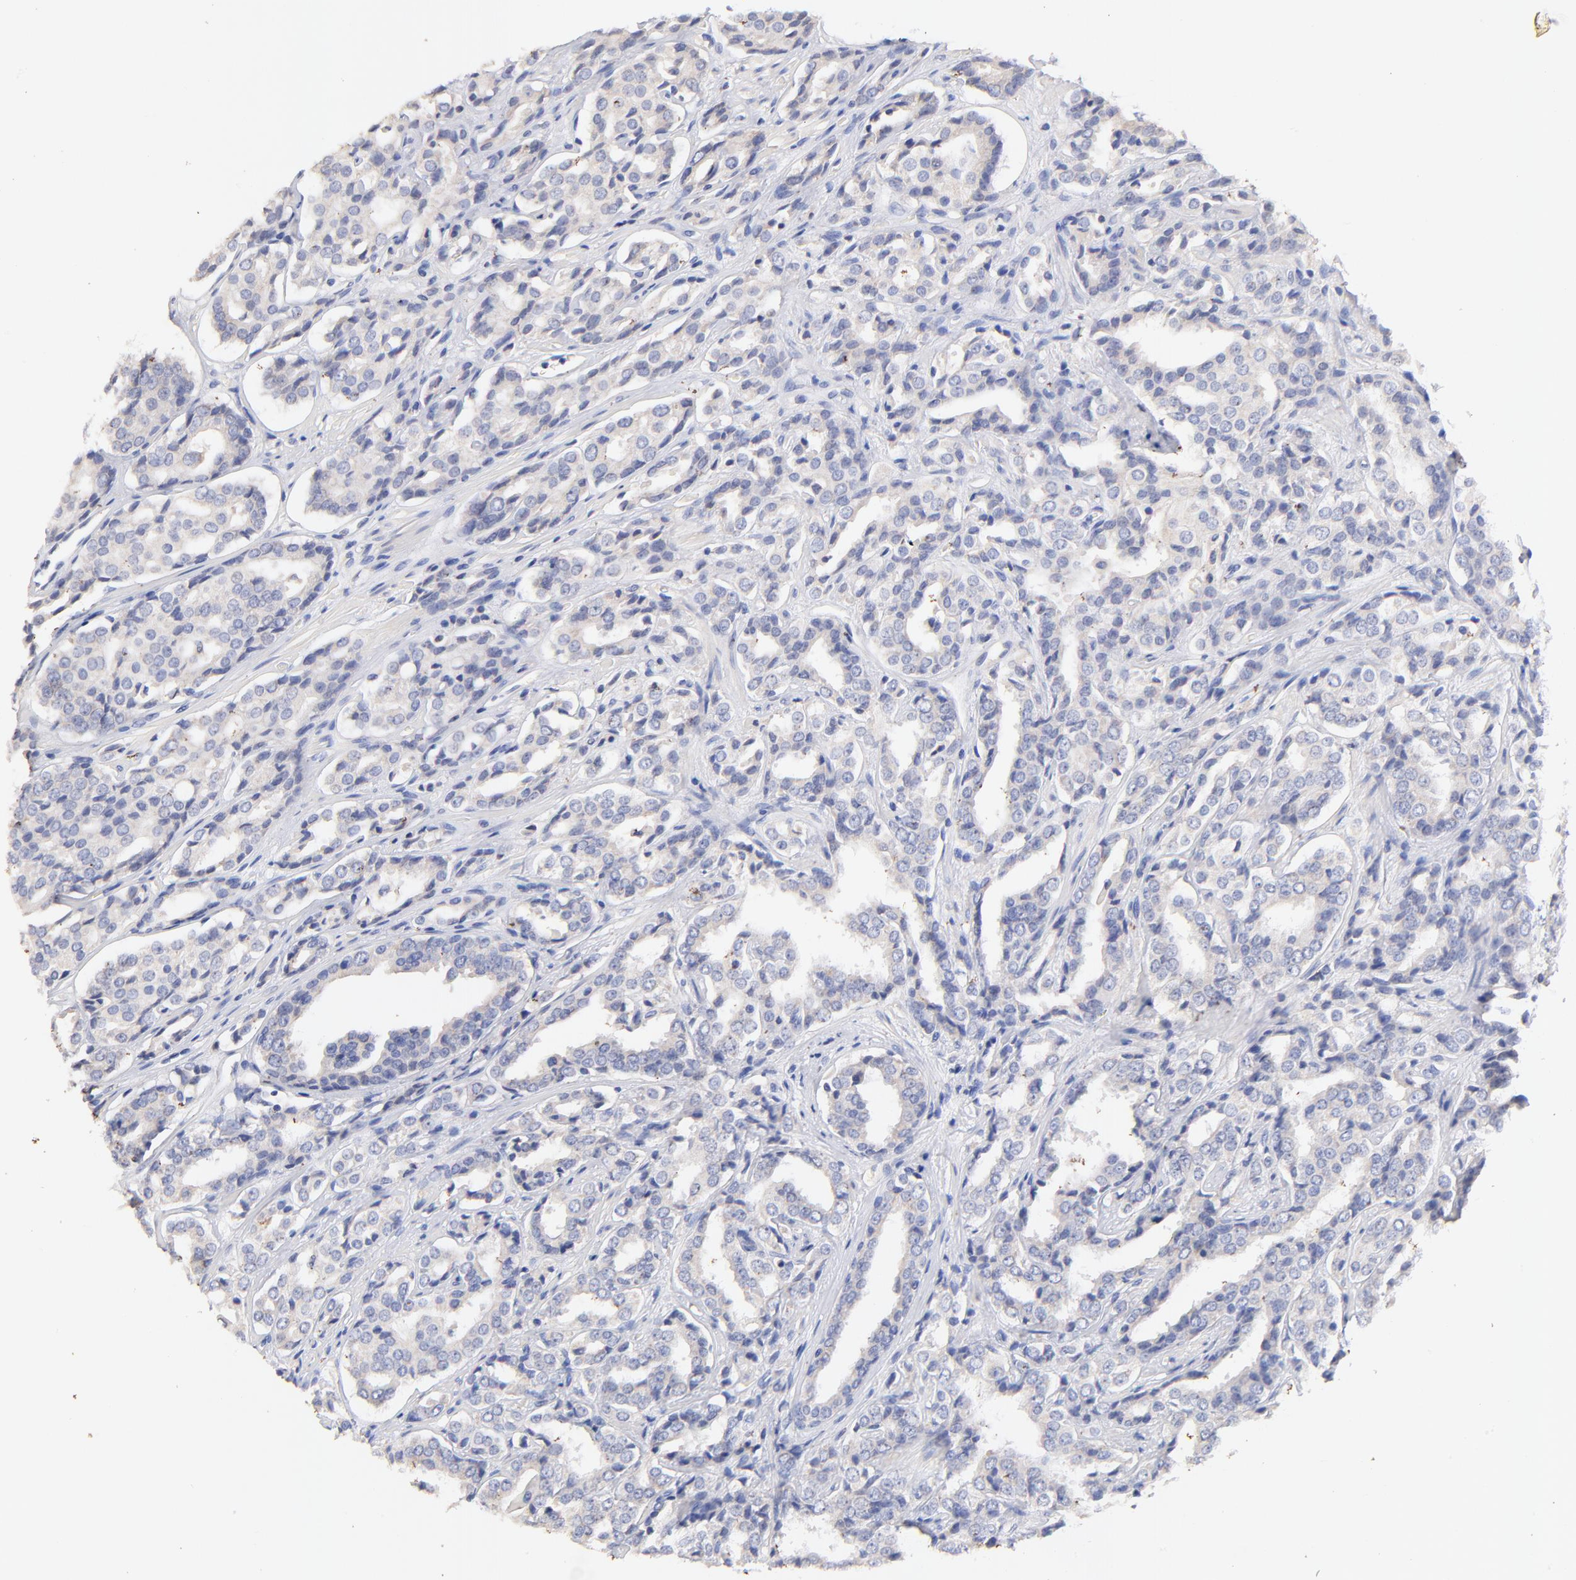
{"staining": {"intensity": "weak", "quantity": ">75%", "location": "cytoplasmic/membranous"}, "tissue": "prostate cancer", "cell_type": "Tumor cells", "image_type": "cancer", "snomed": [{"axis": "morphology", "description": "Adenocarcinoma, Medium grade"}, {"axis": "topography", "description": "Prostate"}], "caption": "Immunohistochemistry (DAB (3,3'-diaminobenzidine)) staining of prostate cancer (medium-grade adenocarcinoma) exhibits weak cytoplasmic/membranous protein positivity in about >75% of tumor cells.", "gene": "IGLV7-43", "patient": {"sex": "male", "age": 60}}